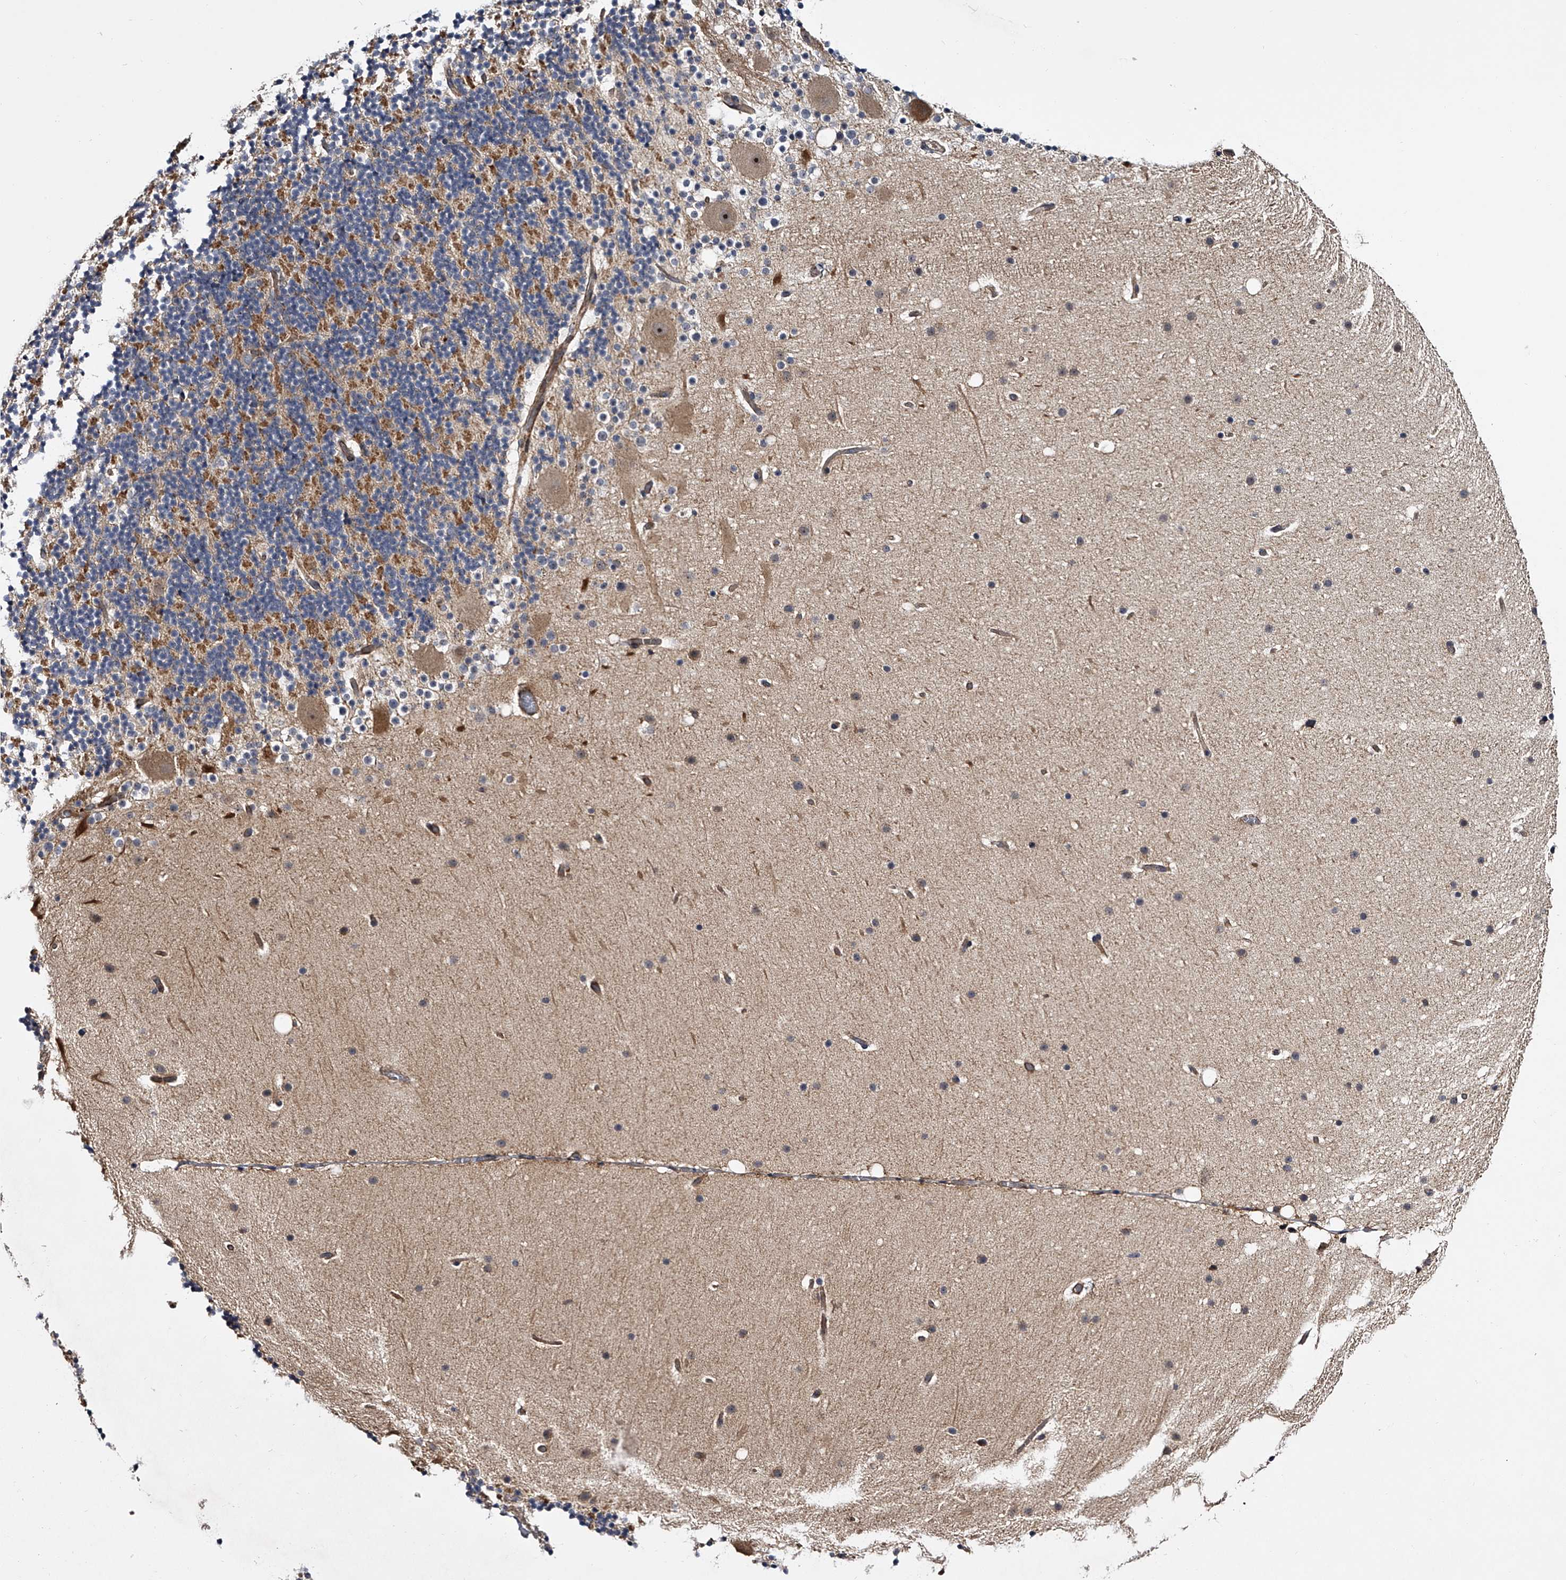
{"staining": {"intensity": "negative", "quantity": "none", "location": "none"}, "tissue": "cerebellum", "cell_type": "Cells in granular layer", "image_type": "normal", "snomed": [{"axis": "morphology", "description": "Normal tissue, NOS"}, {"axis": "topography", "description": "Cerebellum"}], "caption": "IHC of unremarkable cerebellum reveals no staining in cells in granular layer. The staining was performed using DAB to visualize the protein expression in brown, while the nuclei were stained in blue with hematoxylin (Magnification: 20x).", "gene": "MDN1", "patient": {"sex": "male", "age": 57}}